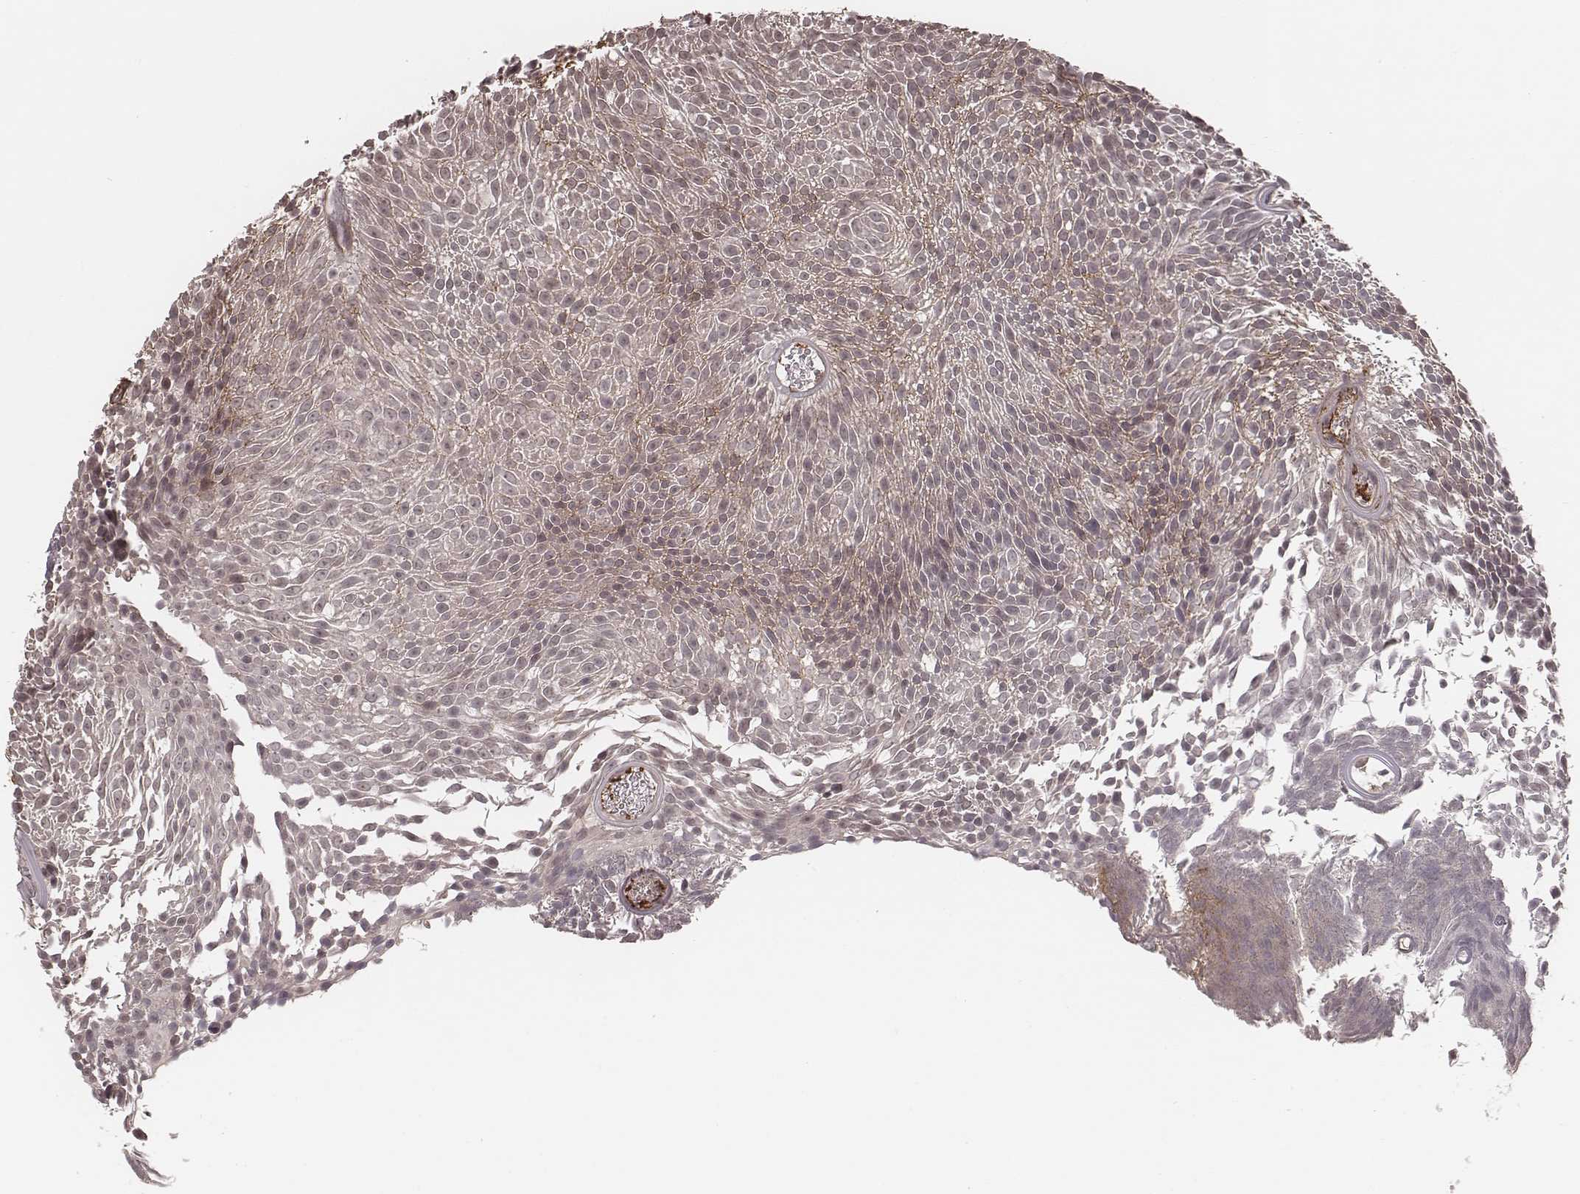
{"staining": {"intensity": "weak", "quantity": "<25%", "location": "cytoplasmic/membranous"}, "tissue": "urothelial cancer", "cell_type": "Tumor cells", "image_type": "cancer", "snomed": [{"axis": "morphology", "description": "Urothelial carcinoma, Low grade"}, {"axis": "topography", "description": "Urinary bladder"}], "caption": "This is an immunohistochemistry photomicrograph of human low-grade urothelial carcinoma. There is no staining in tumor cells.", "gene": "IL5", "patient": {"sex": "male", "age": 77}}